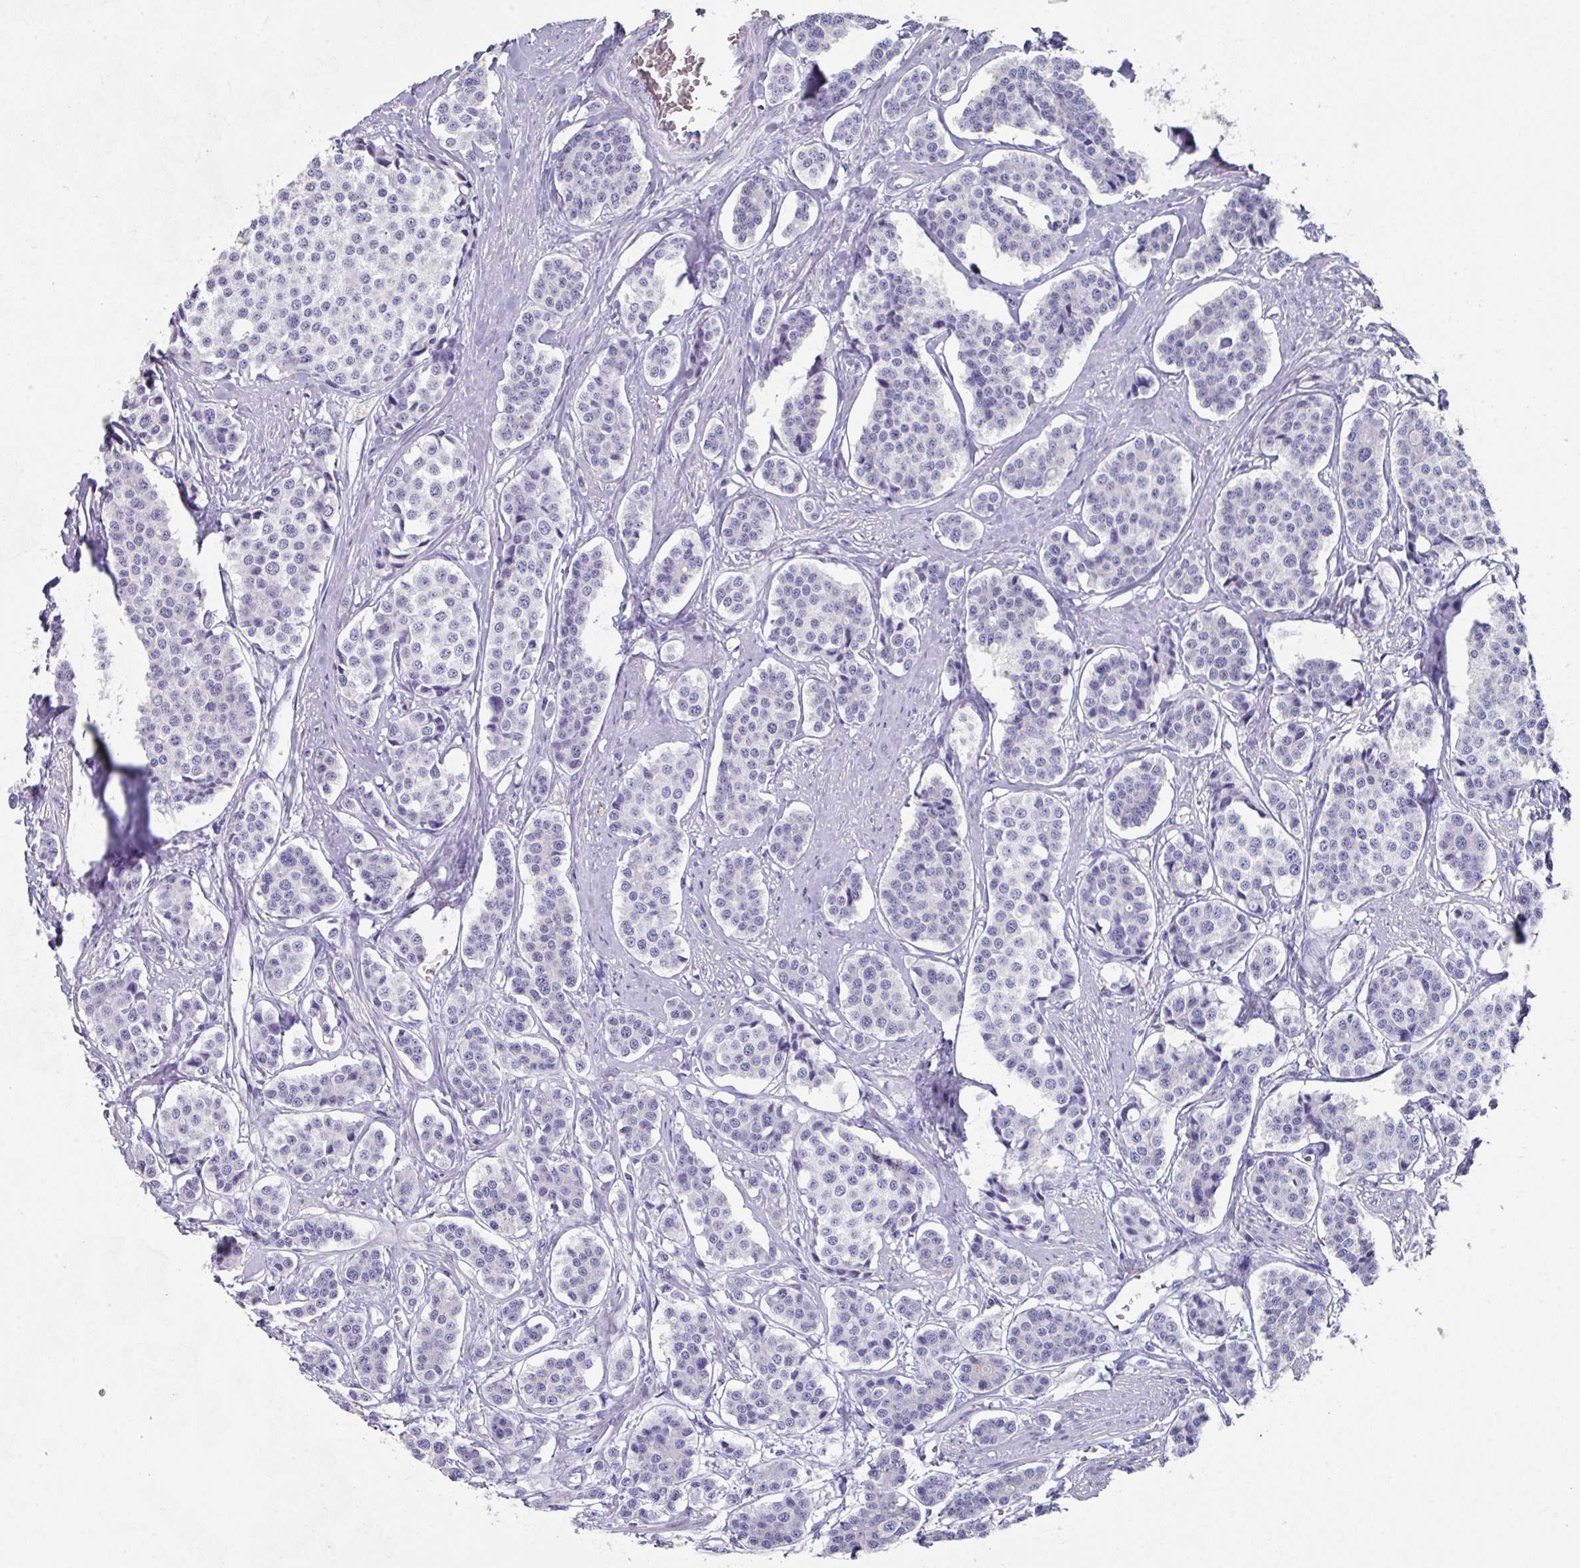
{"staining": {"intensity": "negative", "quantity": "none", "location": "none"}, "tissue": "carcinoid", "cell_type": "Tumor cells", "image_type": "cancer", "snomed": [{"axis": "morphology", "description": "Carcinoid, malignant, NOS"}, {"axis": "topography", "description": "Small intestine"}], "caption": "Immunohistochemistry of carcinoid exhibits no staining in tumor cells. (Brightfield microscopy of DAB (3,3'-diaminobenzidine) immunohistochemistry (IHC) at high magnification).", "gene": "PEX10", "patient": {"sex": "male", "age": 60}}